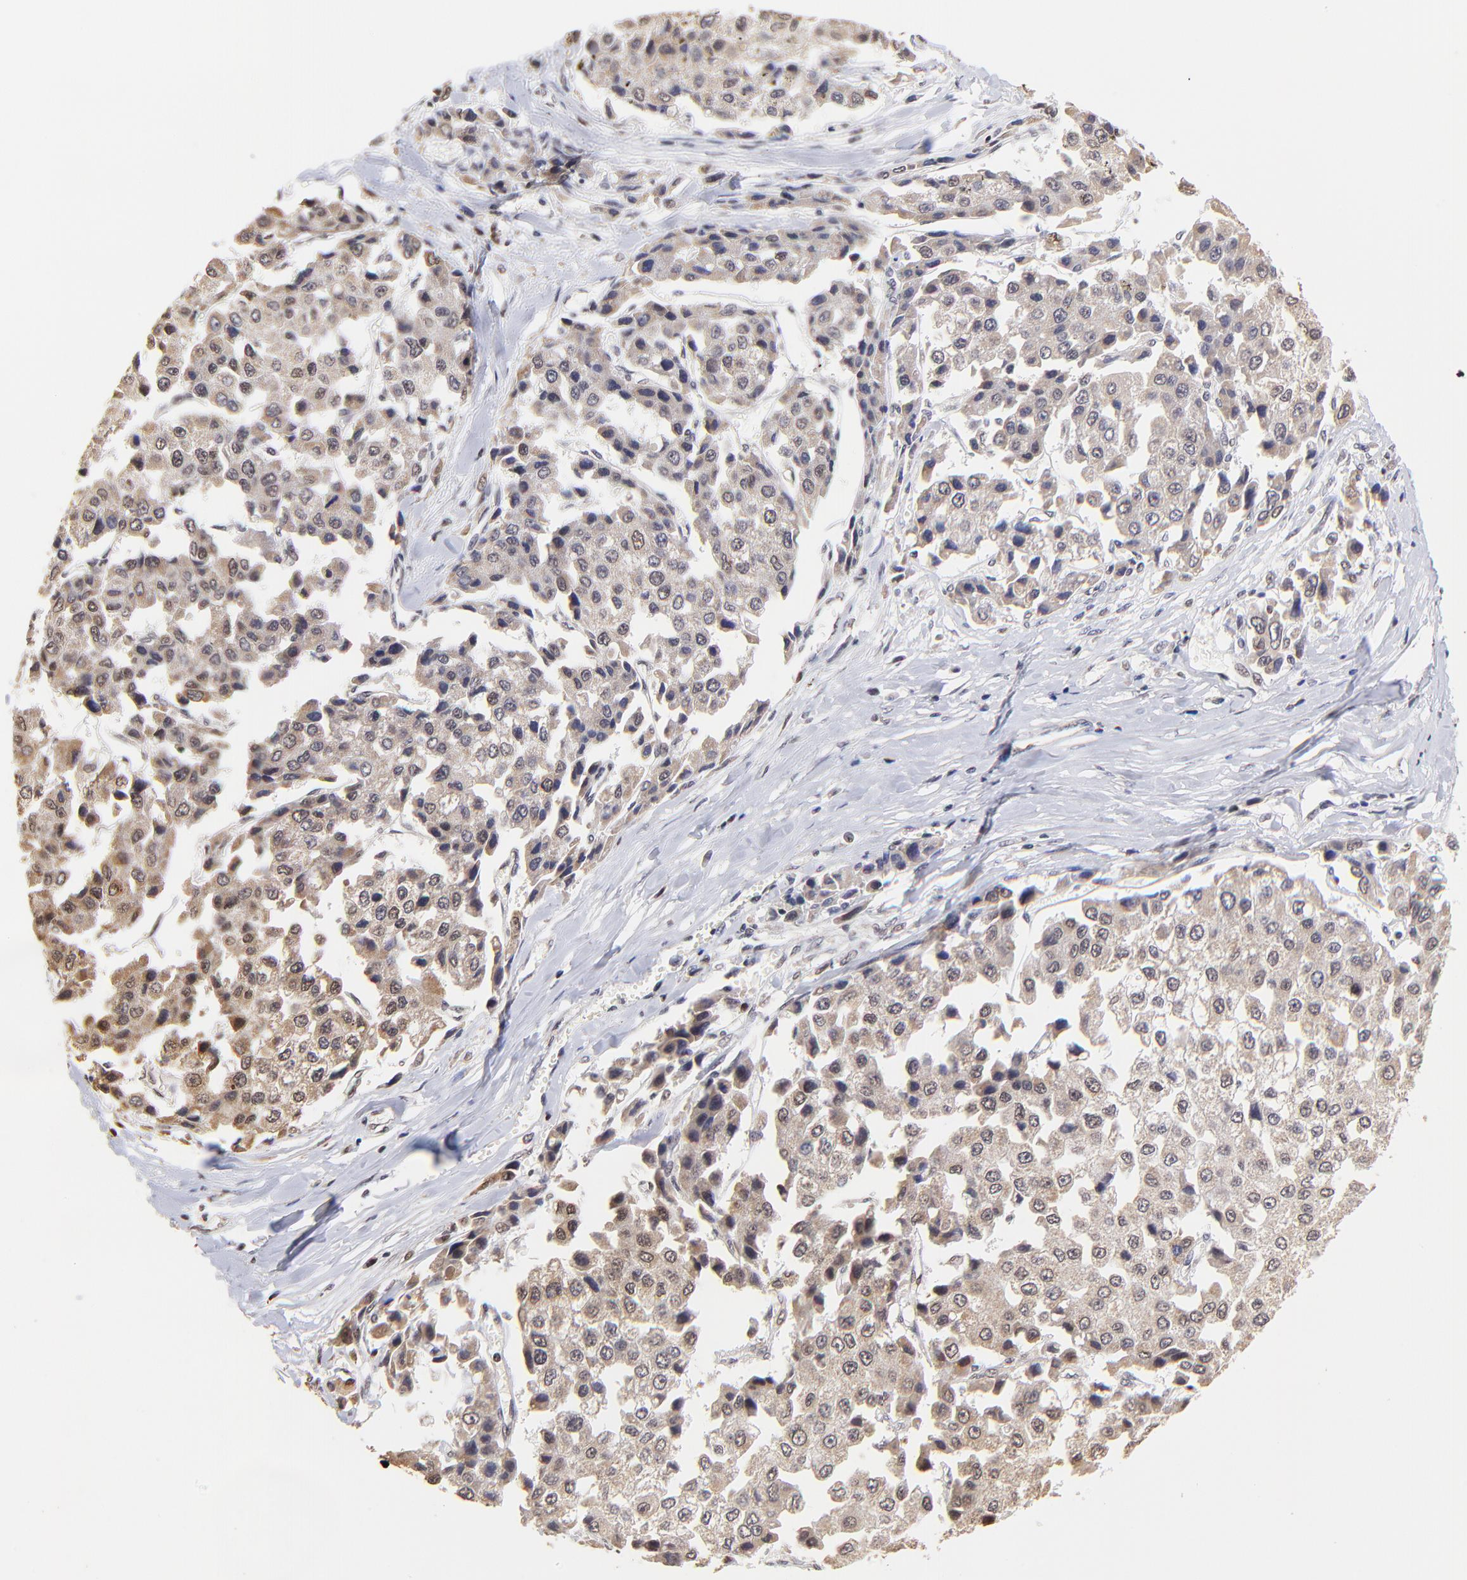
{"staining": {"intensity": "weak", "quantity": ">75%", "location": "cytoplasmic/membranous"}, "tissue": "liver cancer", "cell_type": "Tumor cells", "image_type": "cancer", "snomed": [{"axis": "morphology", "description": "Carcinoma, Hepatocellular, NOS"}, {"axis": "topography", "description": "Liver"}], "caption": "The micrograph demonstrates staining of liver cancer (hepatocellular carcinoma), revealing weak cytoplasmic/membranous protein expression (brown color) within tumor cells.", "gene": "ZNF670", "patient": {"sex": "female", "age": 66}}